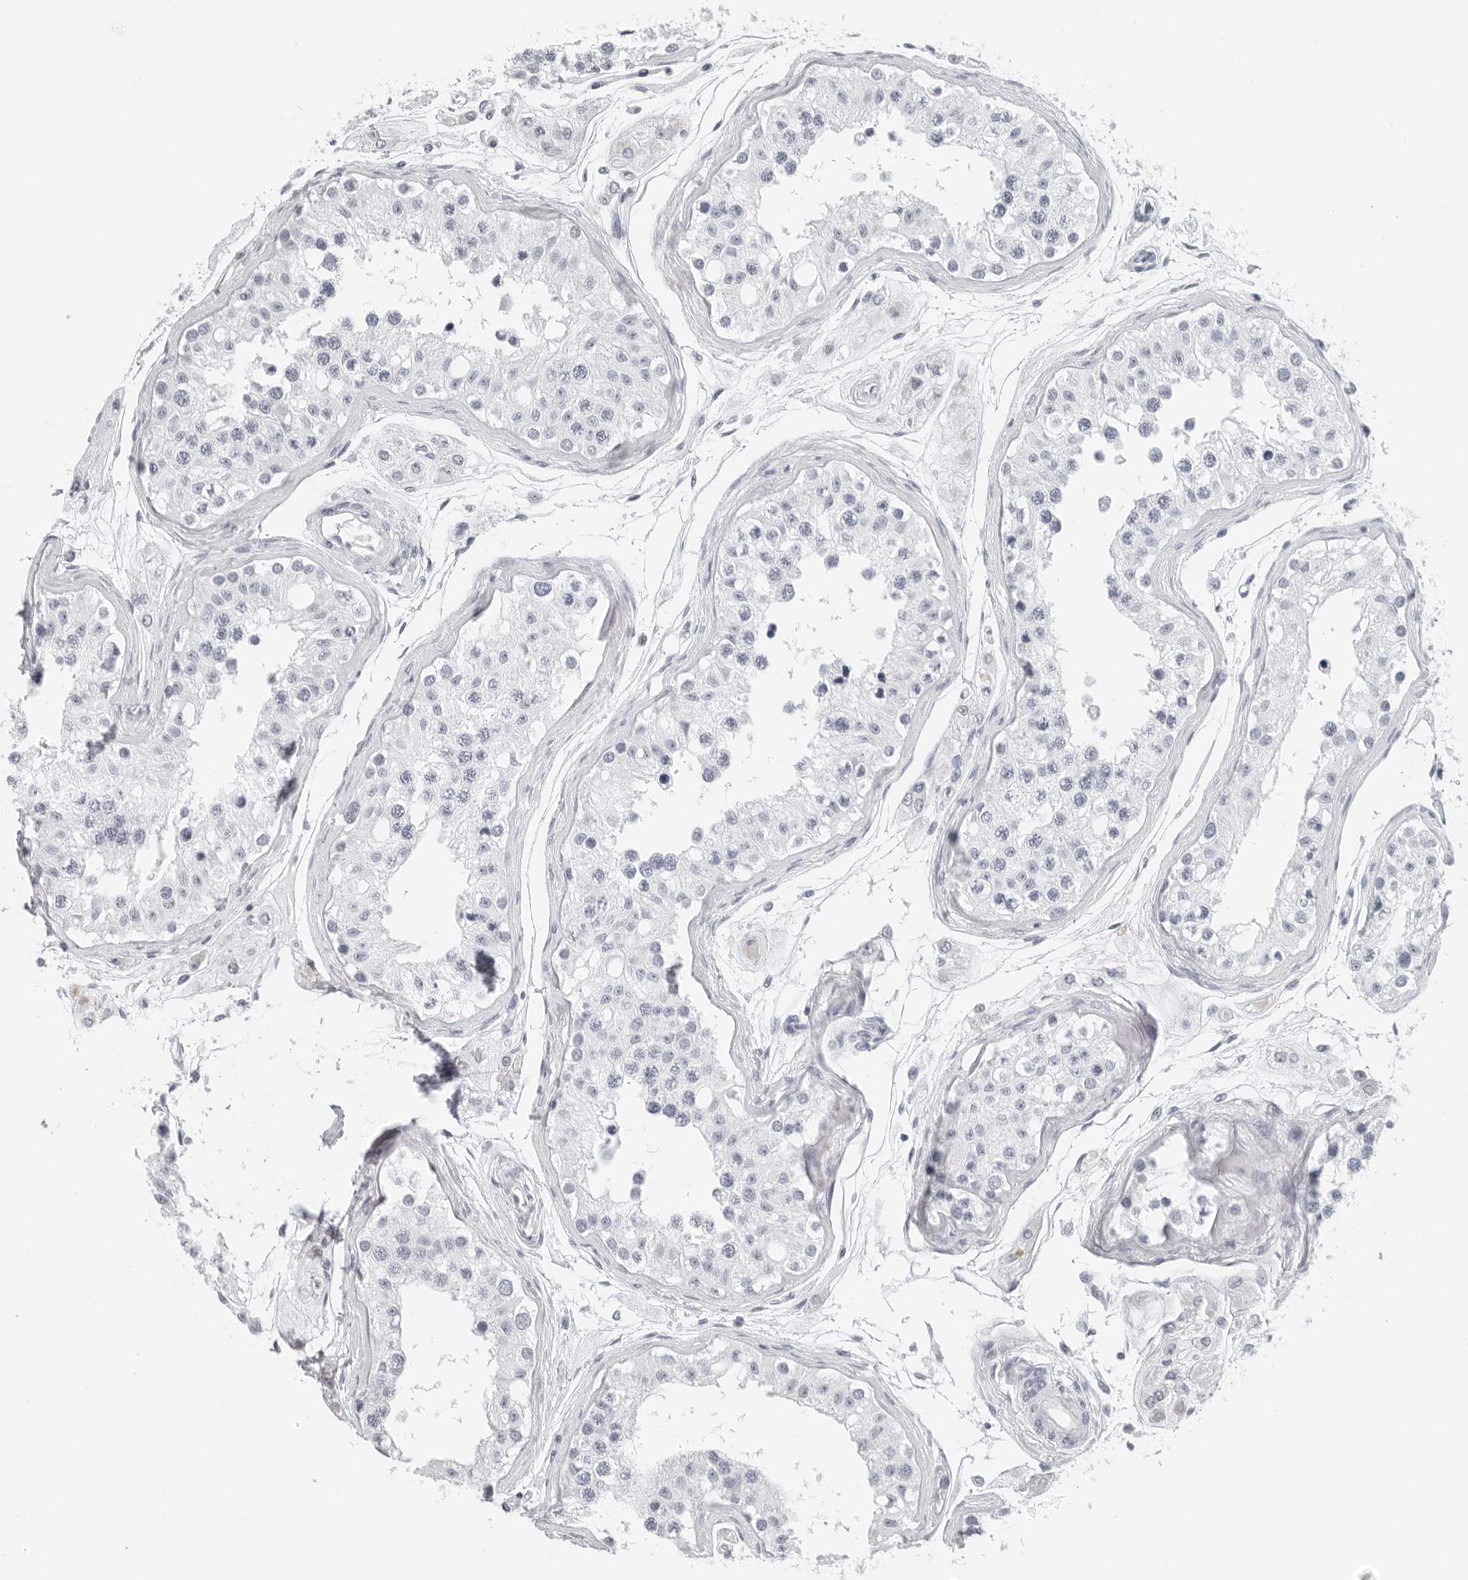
{"staining": {"intensity": "negative", "quantity": "none", "location": "none"}, "tissue": "testis", "cell_type": "Cells in seminiferous ducts", "image_type": "normal", "snomed": [{"axis": "morphology", "description": "Normal tissue, NOS"}, {"axis": "morphology", "description": "Adenocarcinoma, metastatic, NOS"}, {"axis": "topography", "description": "Testis"}], "caption": "This is an immunohistochemistry (IHC) histopathology image of normal testis. There is no positivity in cells in seminiferous ducts.", "gene": "CST1", "patient": {"sex": "male", "age": 26}}